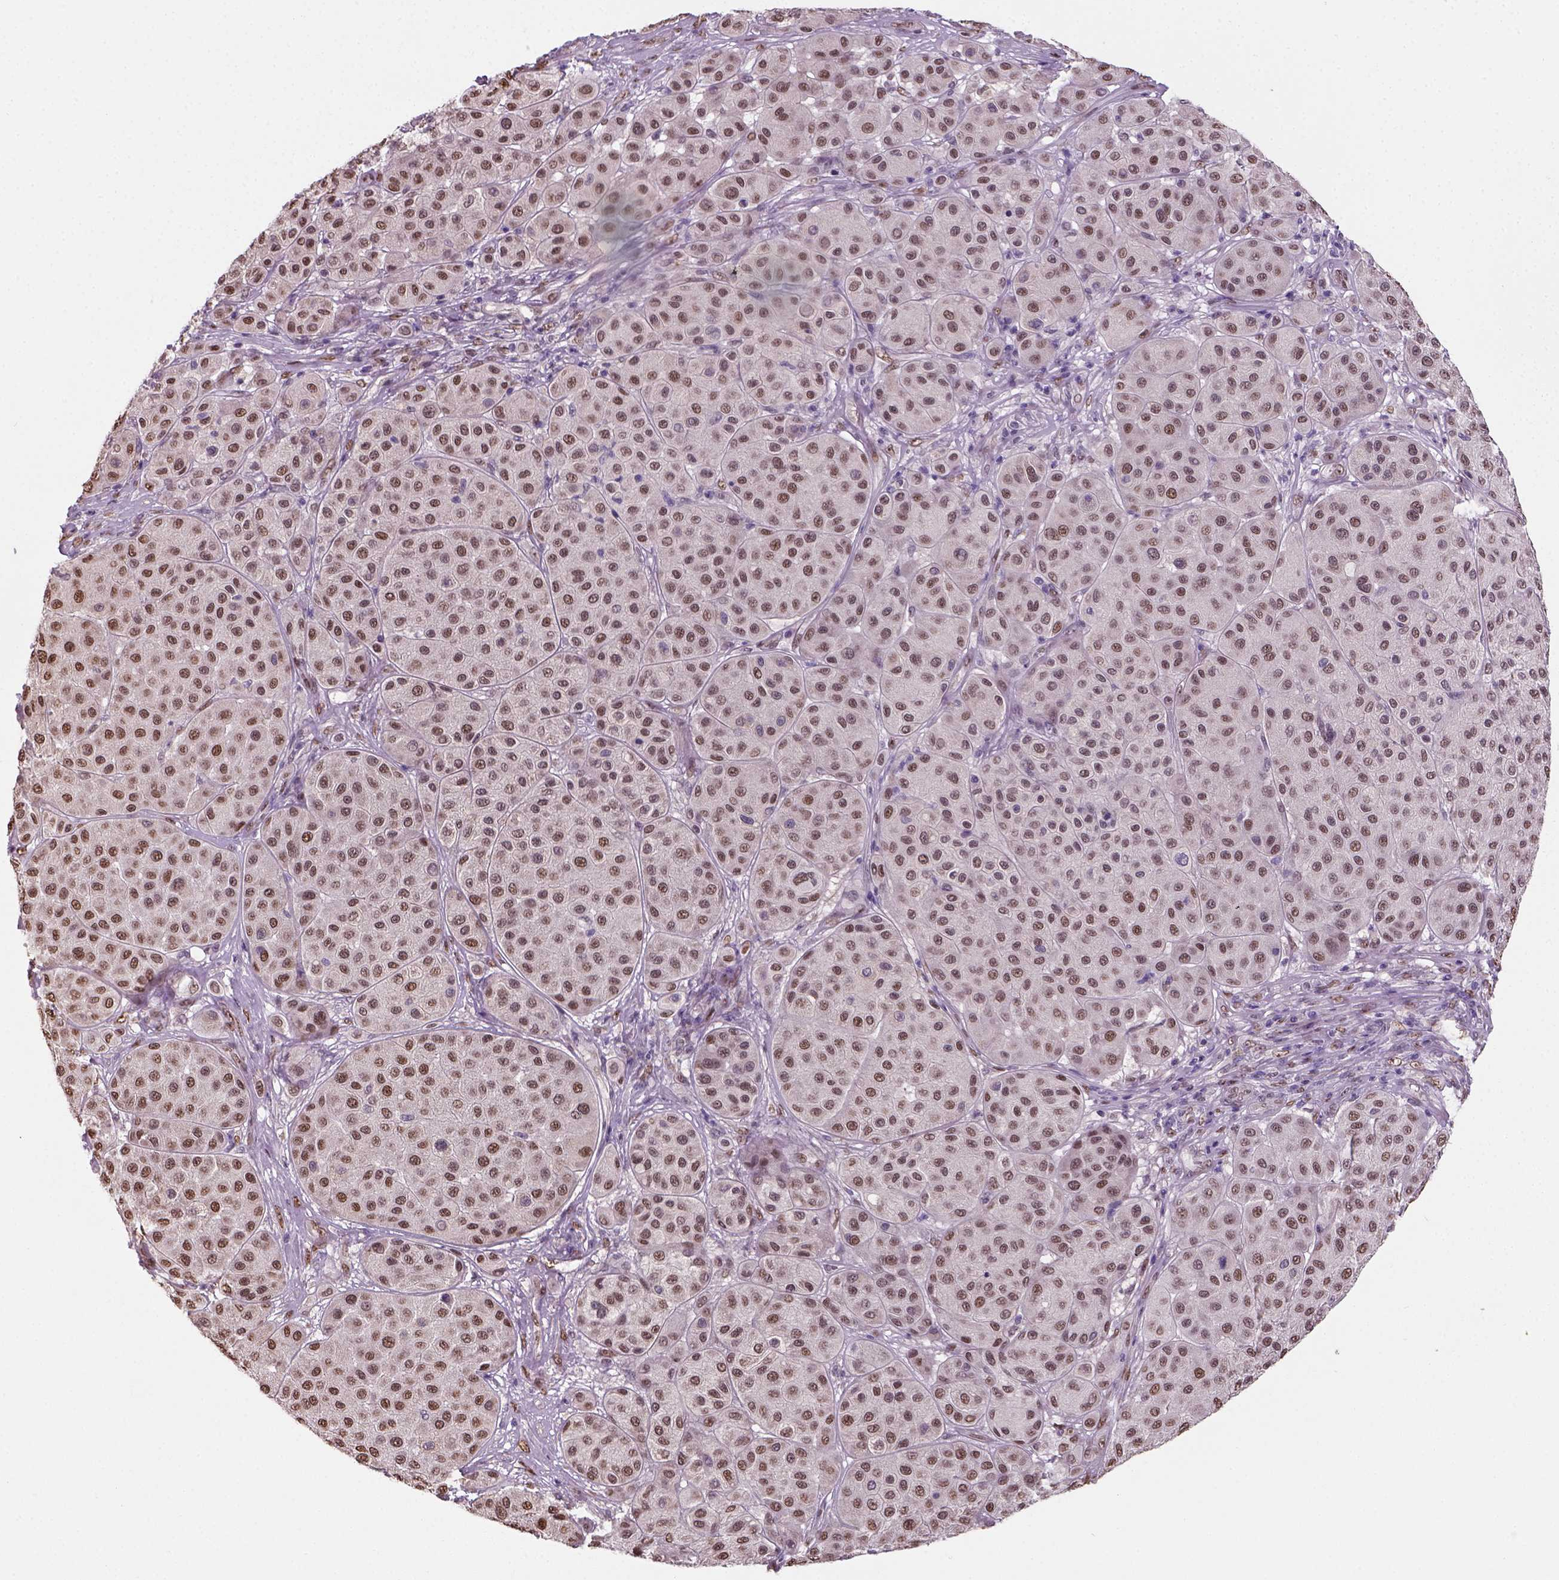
{"staining": {"intensity": "moderate", "quantity": ">75%", "location": "nuclear"}, "tissue": "melanoma", "cell_type": "Tumor cells", "image_type": "cancer", "snomed": [{"axis": "morphology", "description": "Malignant melanoma, Metastatic site"}, {"axis": "topography", "description": "Smooth muscle"}], "caption": "An IHC micrograph of neoplastic tissue is shown. Protein staining in brown shows moderate nuclear positivity in melanoma within tumor cells.", "gene": "C1orf112", "patient": {"sex": "male", "age": 41}}